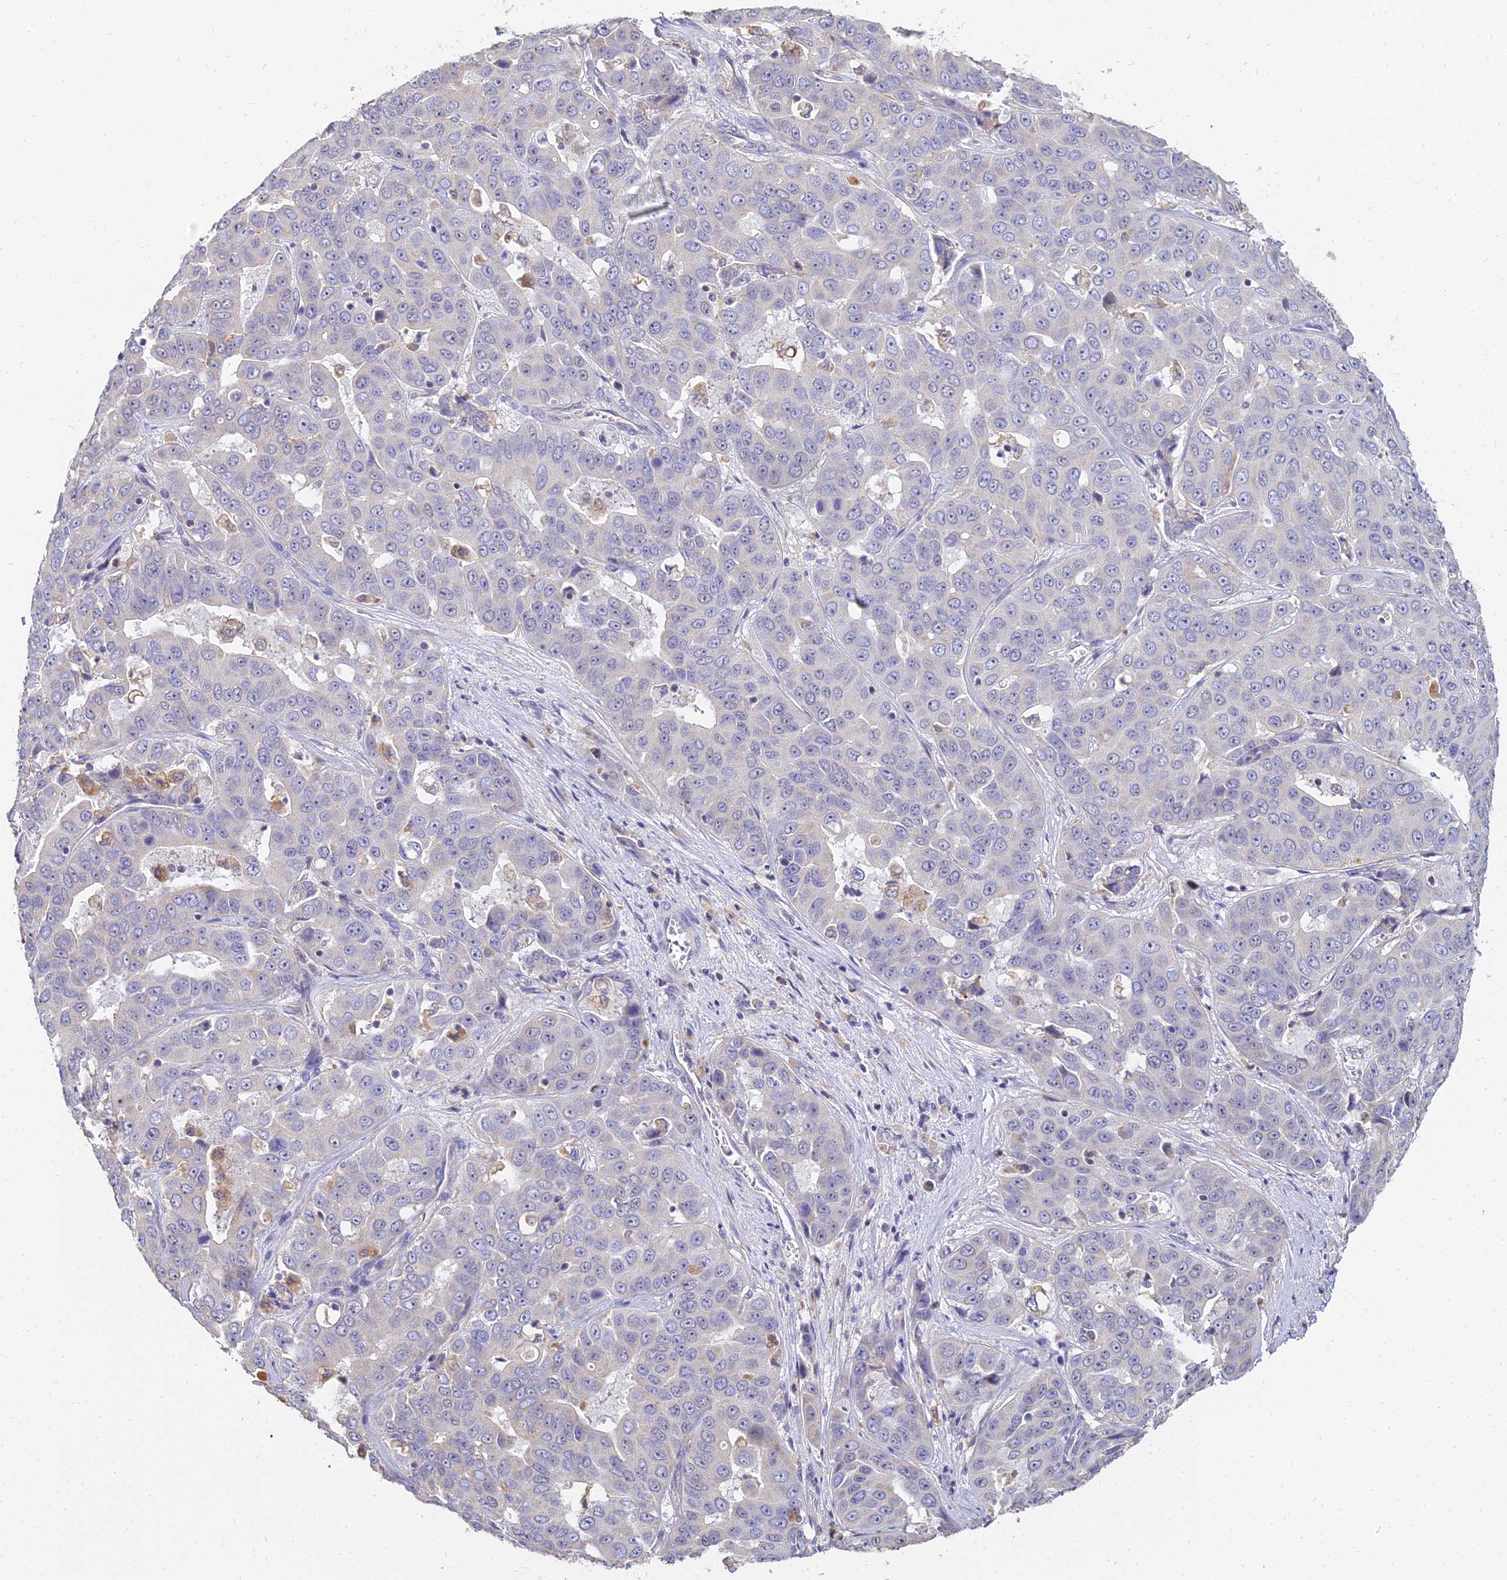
{"staining": {"intensity": "negative", "quantity": "none", "location": "none"}, "tissue": "liver cancer", "cell_type": "Tumor cells", "image_type": "cancer", "snomed": [{"axis": "morphology", "description": "Cholangiocarcinoma"}, {"axis": "topography", "description": "Liver"}], "caption": "IHC of human liver cancer demonstrates no positivity in tumor cells.", "gene": "ARL8B", "patient": {"sex": "female", "age": 52}}